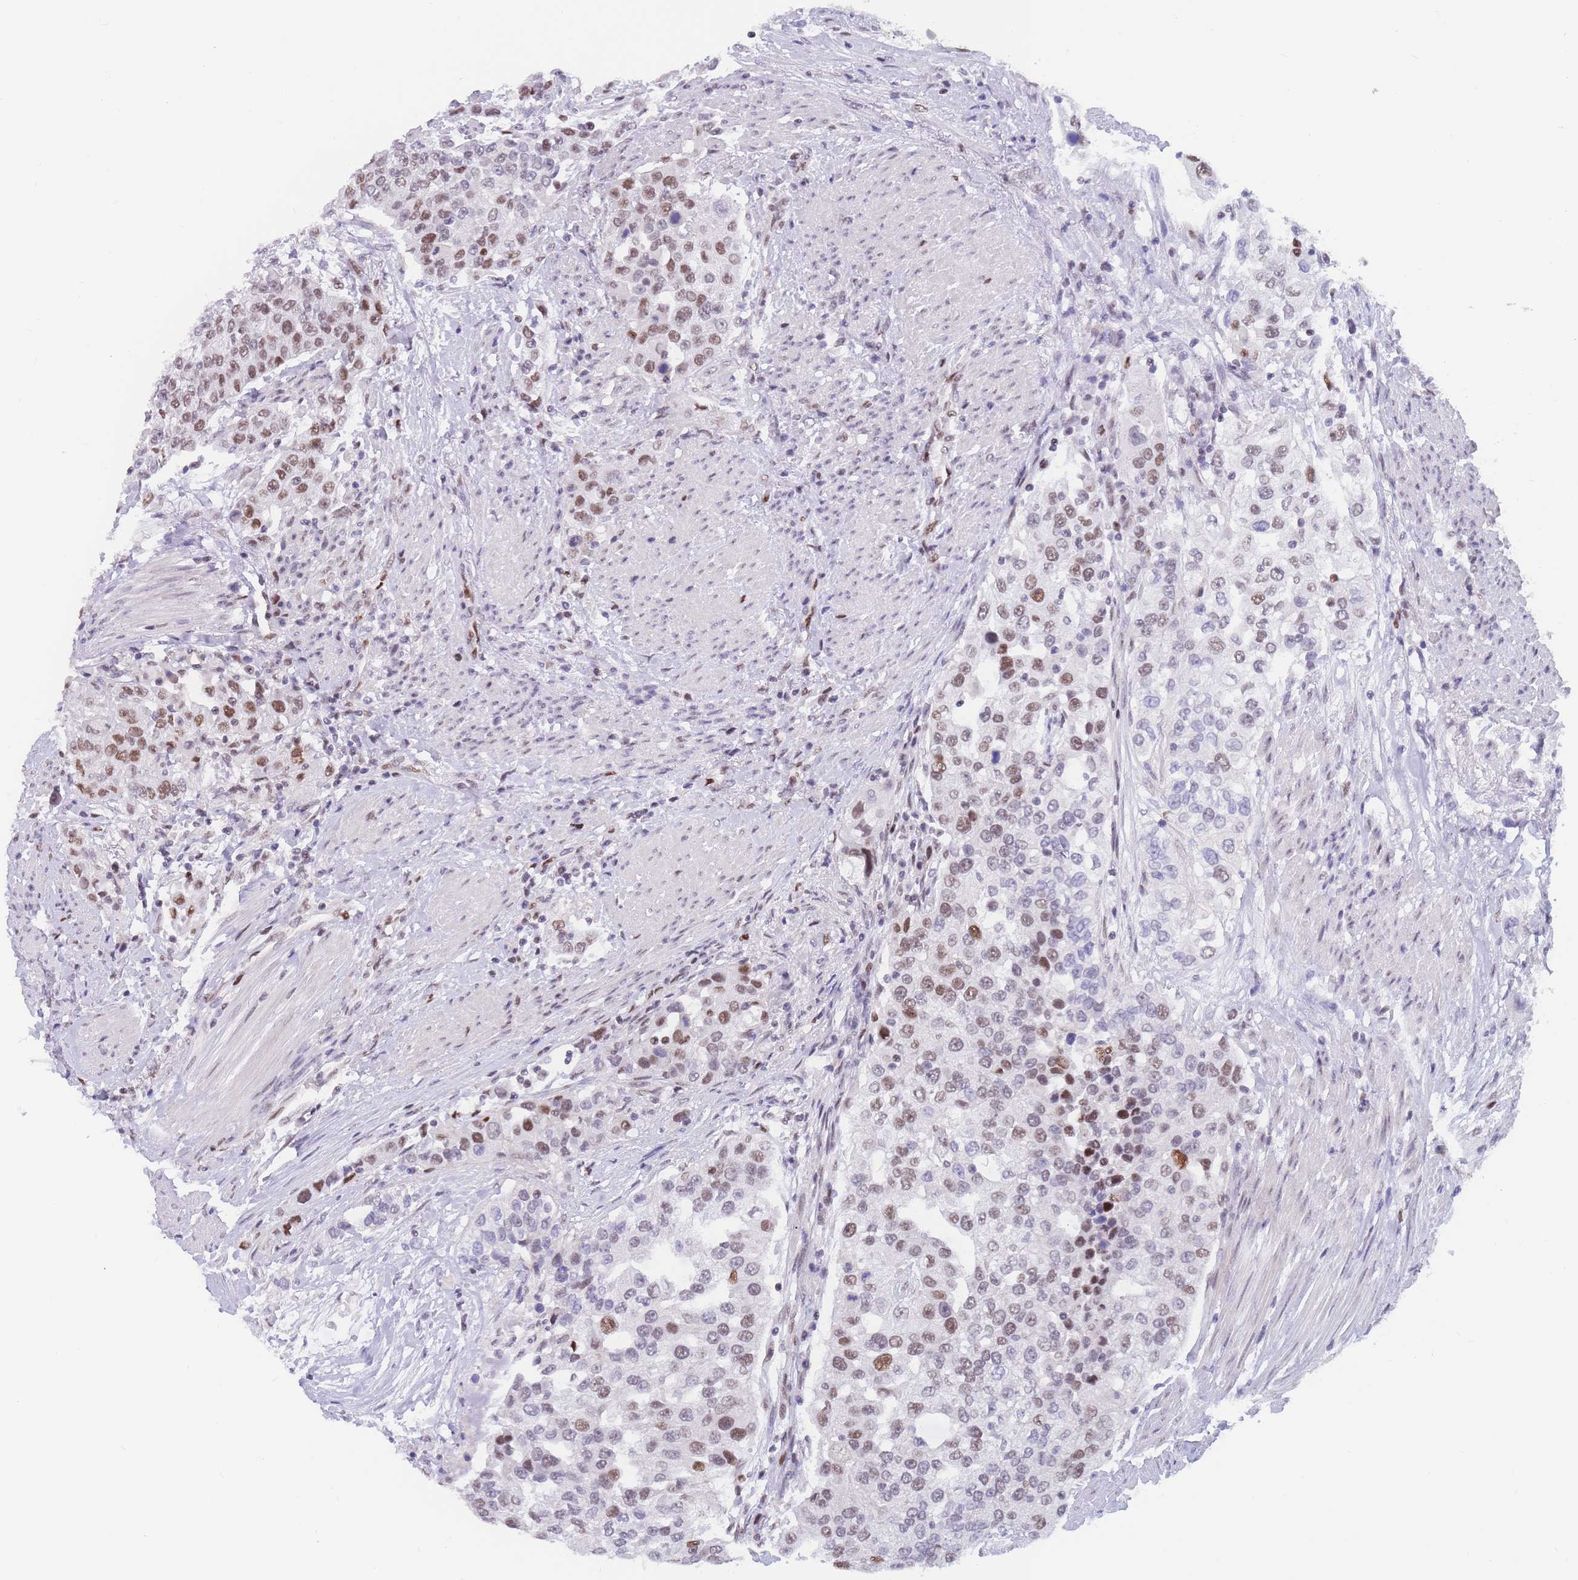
{"staining": {"intensity": "moderate", "quantity": "25%-75%", "location": "nuclear"}, "tissue": "urothelial cancer", "cell_type": "Tumor cells", "image_type": "cancer", "snomed": [{"axis": "morphology", "description": "Urothelial carcinoma, High grade"}, {"axis": "topography", "description": "Urinary bladder"}], "caption": "Tumor cells reveal medium levels of moderate nuclear expression in about 25%-75% of cells in human urothelial cancer. The protein of interest is shown in brown color, while the nuclei are stained blue.", "gene": "NASP", "patient": {"sex": "female", "age": 80}}